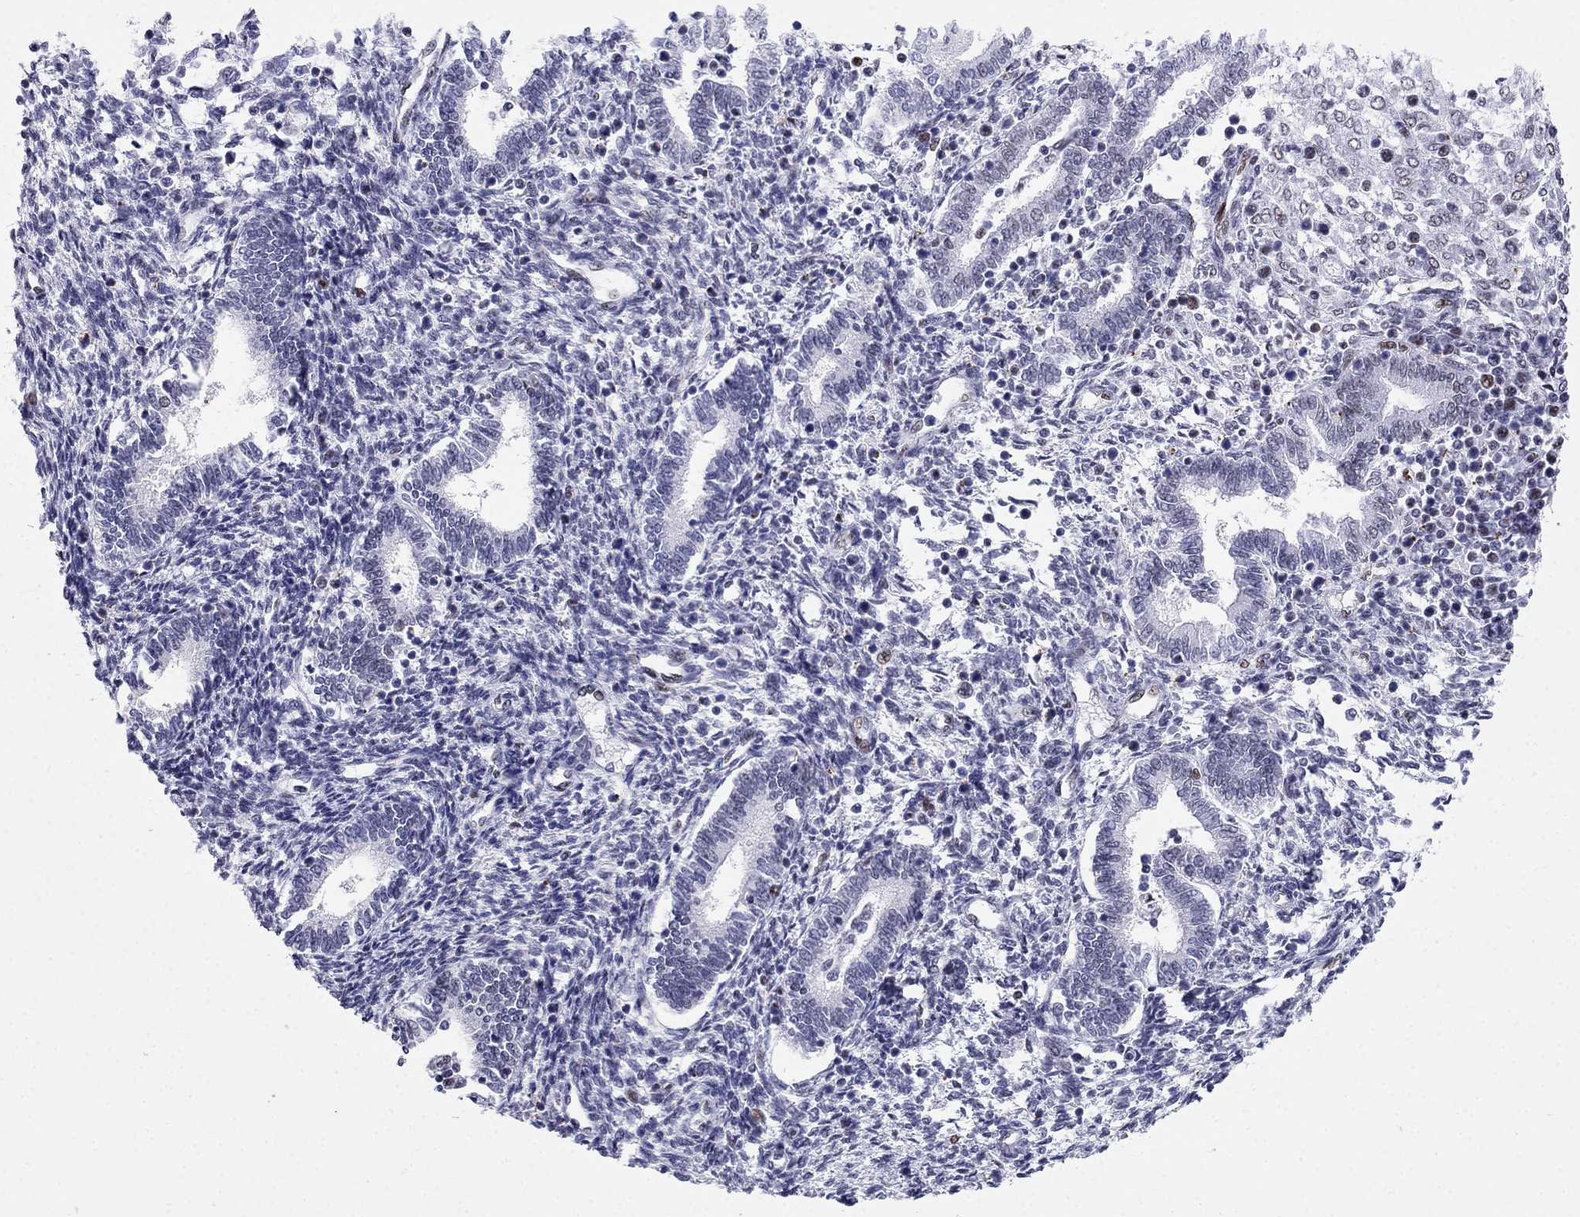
{"staining": {"intensity": "negative", "quantity": "none", "location": "none"}, "tissue": "endometrium", "cell_type": "Cells in endometrial stroma", "image_type": "normal", "snomed": [{"axis": "morphology", "description": "Normal tissue, NOS"}, {"axis": "topography", "description": "Endometrium"}], "caption": "This image is of normal endometrium stained with immunohistochemistry (IHC) to label a protein in brown with the nuclei are counter-stained blue. There is no expression in cells in endometrial stroma.", "gene": "PPM1G", "patient": {"sex": "female", "age": 42}}